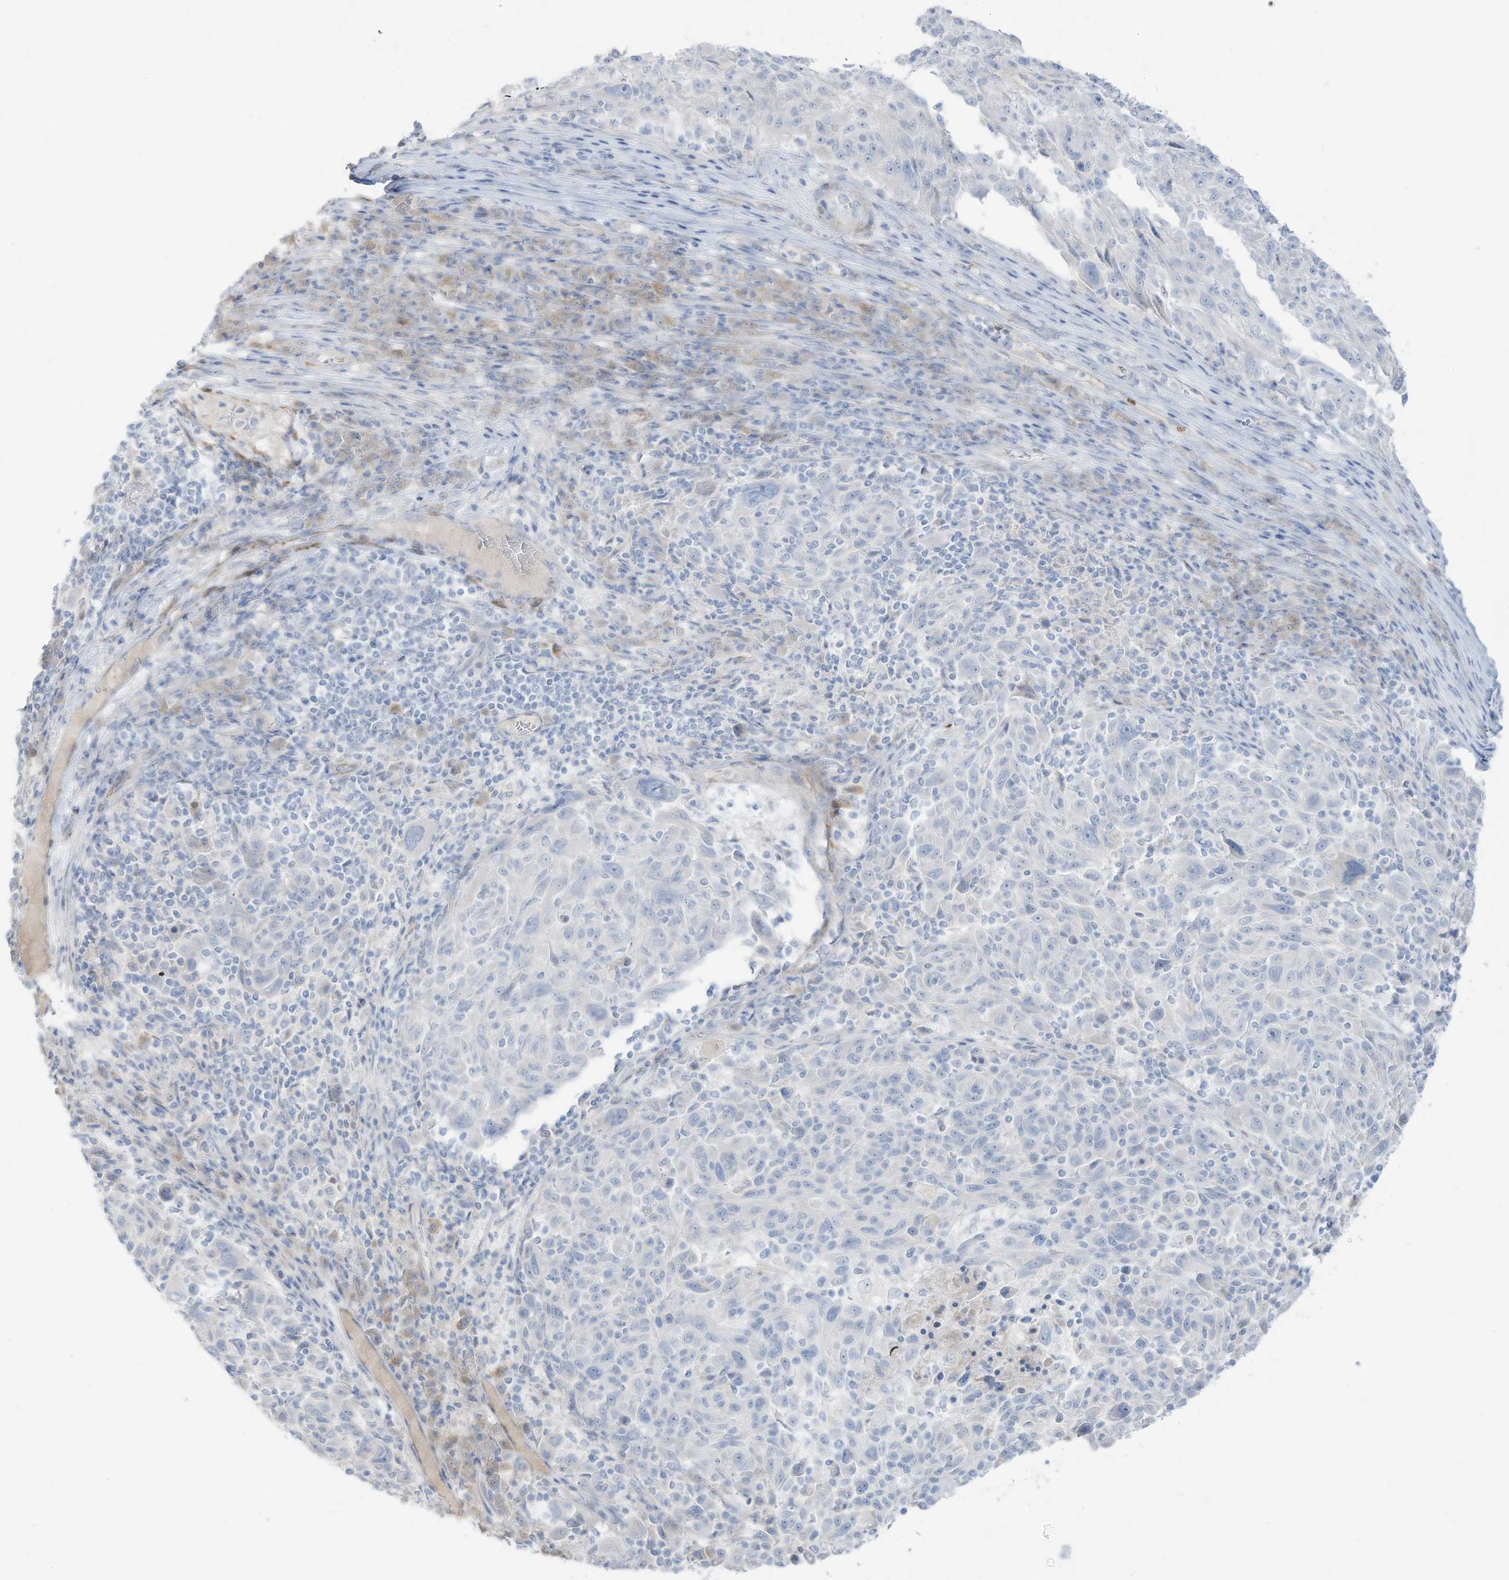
{"staining": {"intensity": "negative", "quantity": "none", "location": "none"}, "tissue": "melanoma", "cell_type": "Tumor cells", "image_type": "cancer", "snomed": [{"axis": "morphology", "description": "Malignant melanoma, NOS"}, {"axis": "topography", "description": "Skin"}], "caption": "Tumor cells show no significant protein positivity in malignant melanoma.", "gene": "C11orf87", "patient": {"sex": "male", "age": 53}}